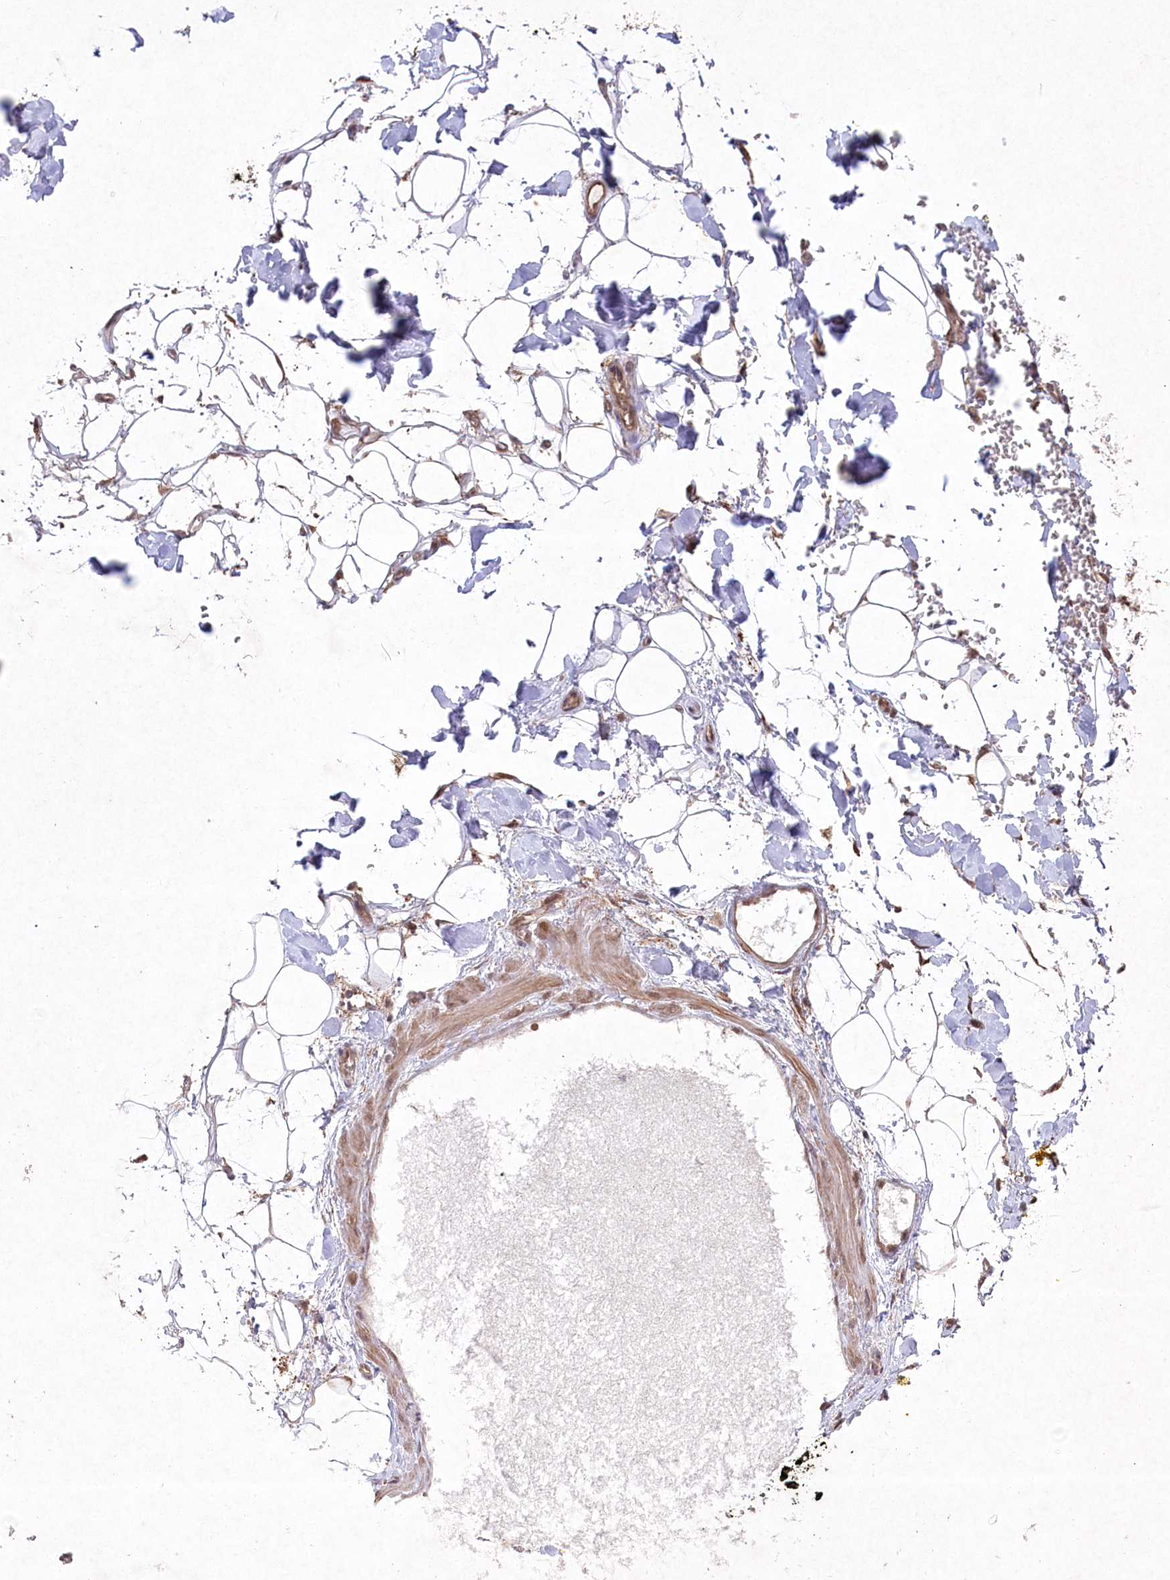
{"staining": {"intensity": "moderate", "quantity": ">75%", "location": "nuclear"}, "tissue": "adipose tissue", "cell_type": "Adipocytes", "image_type": "normal", "snomed": [{"axis": "morphology", "description": "Normal tissue, NOS"}, {"axis": "morphology", "description": "Adenocarcinoma, NOS"}, {"axis": "topography", "description": "Pancreas"}, {"axis": "topography", "description": "Peripheral nerve tissue"}], "caption": "IHC photomicrograph of normal adipose tissue: human adipose tissue stained using immunohistochemistry displays medium levels of moderate protein expression localized specifically in the nuclear of adipocytes, appearing as a nuclear brown color.", "gene": "PSMA1", "patient": {"sex": "male", "age": 59}}